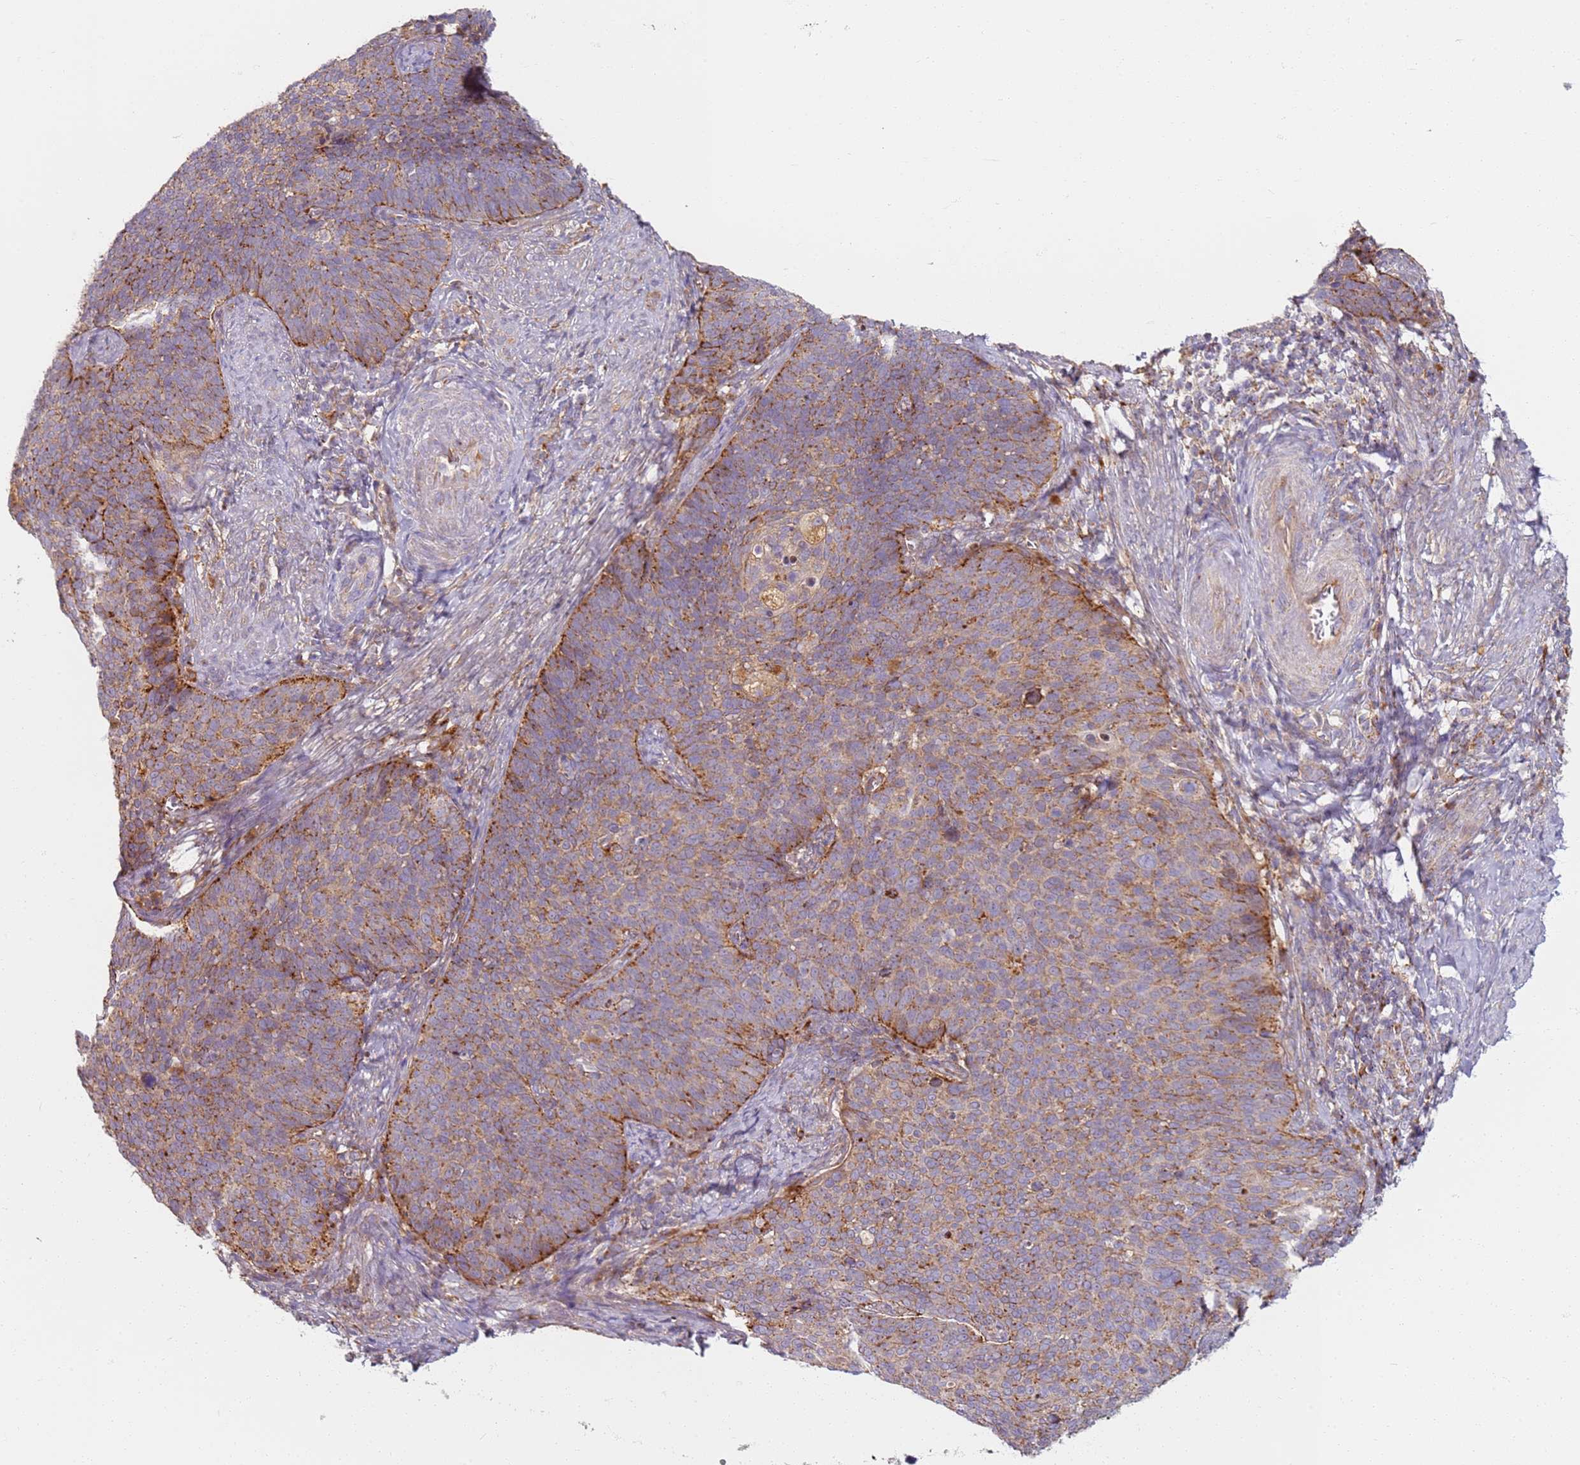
{"staining": {"intensity": "moderate", "quantity": ">75%", "location": "cytoplasmic/membranous"}, "tissue": "cervical cancer", "cell_type": "Tumor cells", "image_type": "cancer", "snomed": [{"axis": "morphology", "description": "Normal tissue, NOS"}, {"axis": "morphology", "description": "Squamous cell carcinoma, NOS"}, {"axis": "topography", "description": "Cervix"}], "caption": "This is a histology image of IHC staining of cervical squamous cell carcinoma, which shows moderate positivity in the cytoplasmic/membranous of tumor cells.", "gene": "PROKR2", "patient": {"sex": "female", "age": 39}}